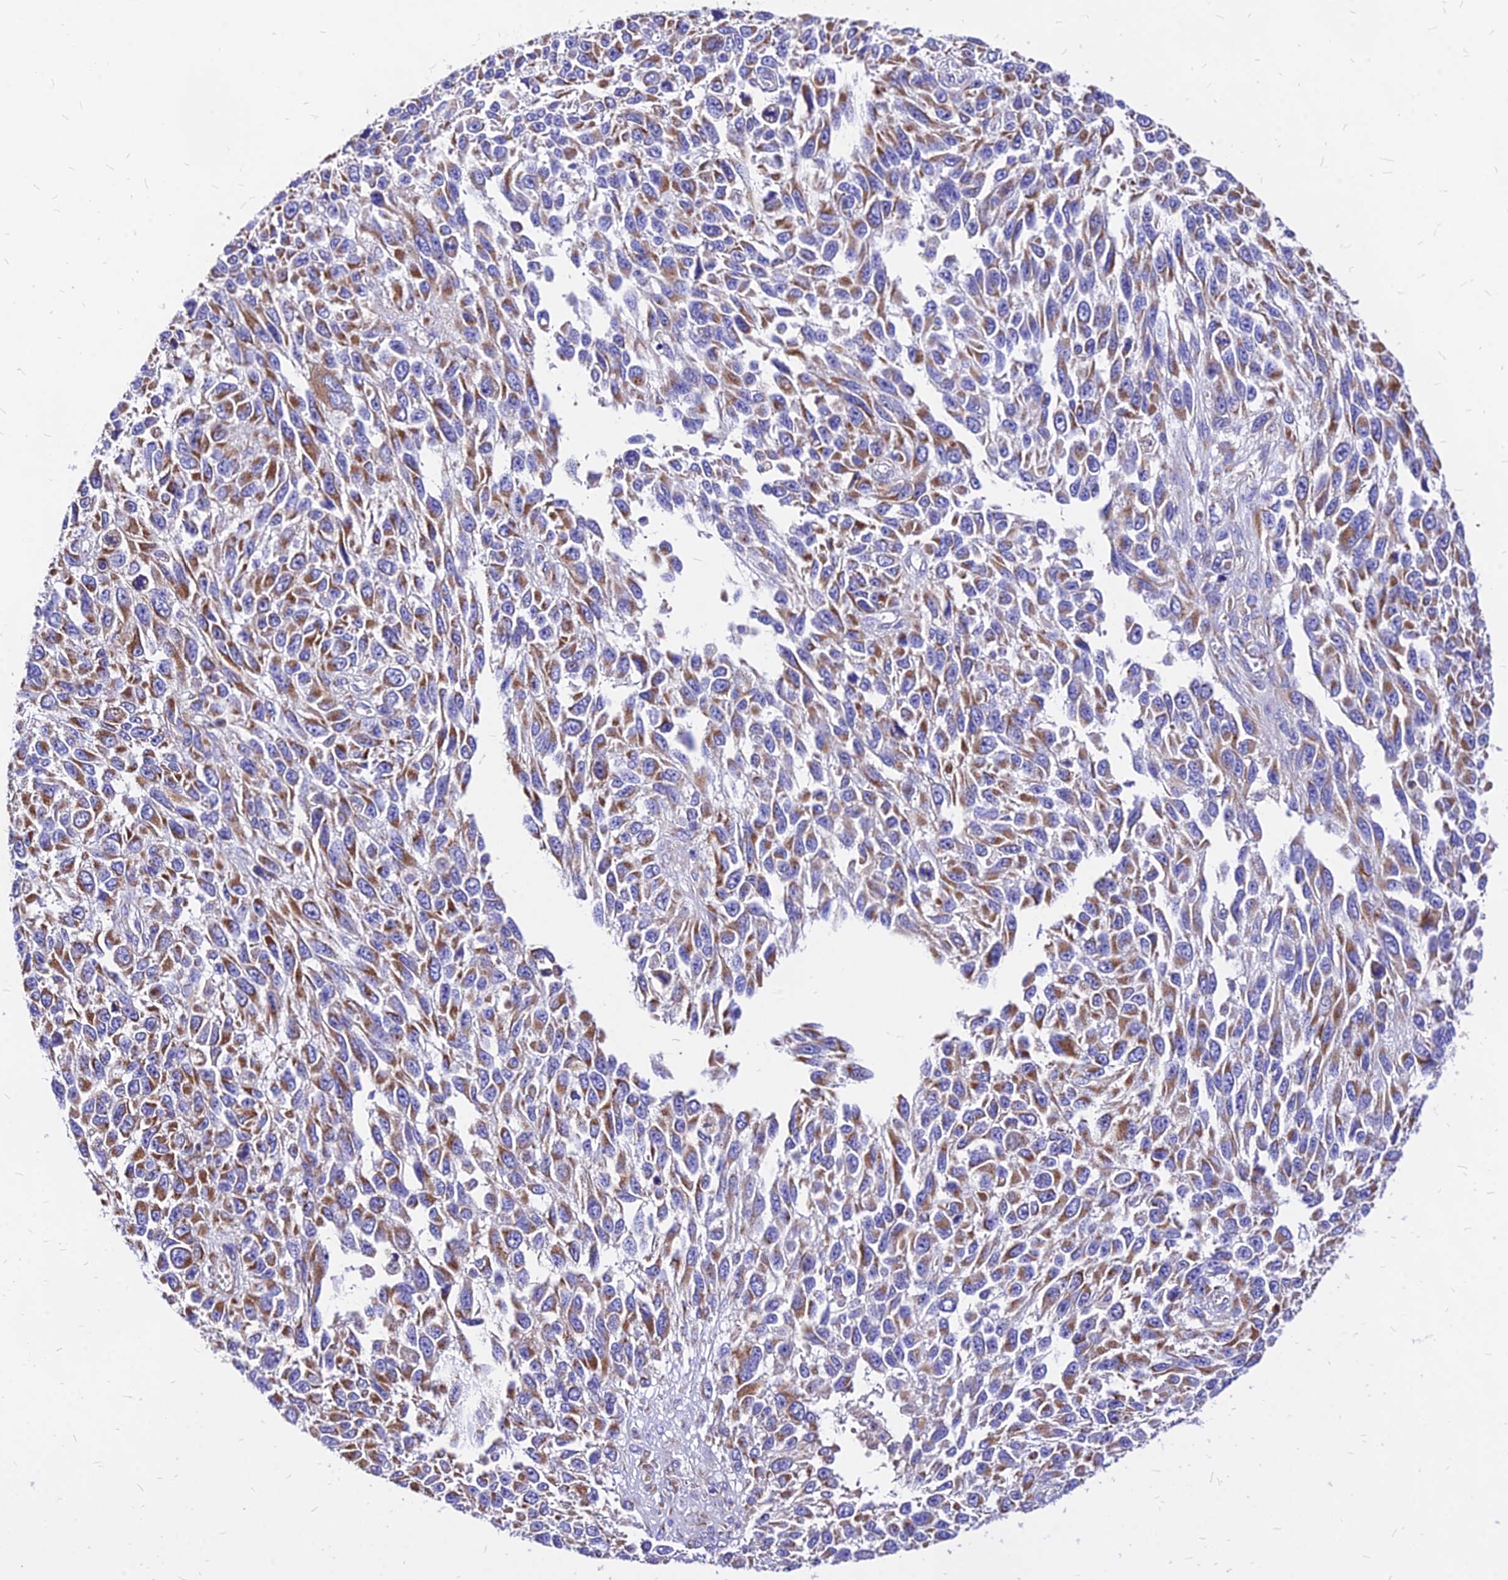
{"staining": {"intensity": "moderate", "quantity": ">75%", "location": "cytoplasmic/membranous"}, "tissue": "melanoma", "cell_type": "Tumor cells", "image_type": "cancer", "snomed": [{"axis": "morphology", "description": "Malignant melanoma, NOS"}, {"axis": "topography", "description": "Skin"}], "caption": "An image showing moderate cytoplasmic/membranous expression in about >75% of tumor cells in melanoma, as visualized by brown immunohistochemical staining.", "gene": "MRPL3", "patient": {"sex": "female", "age": 96}}